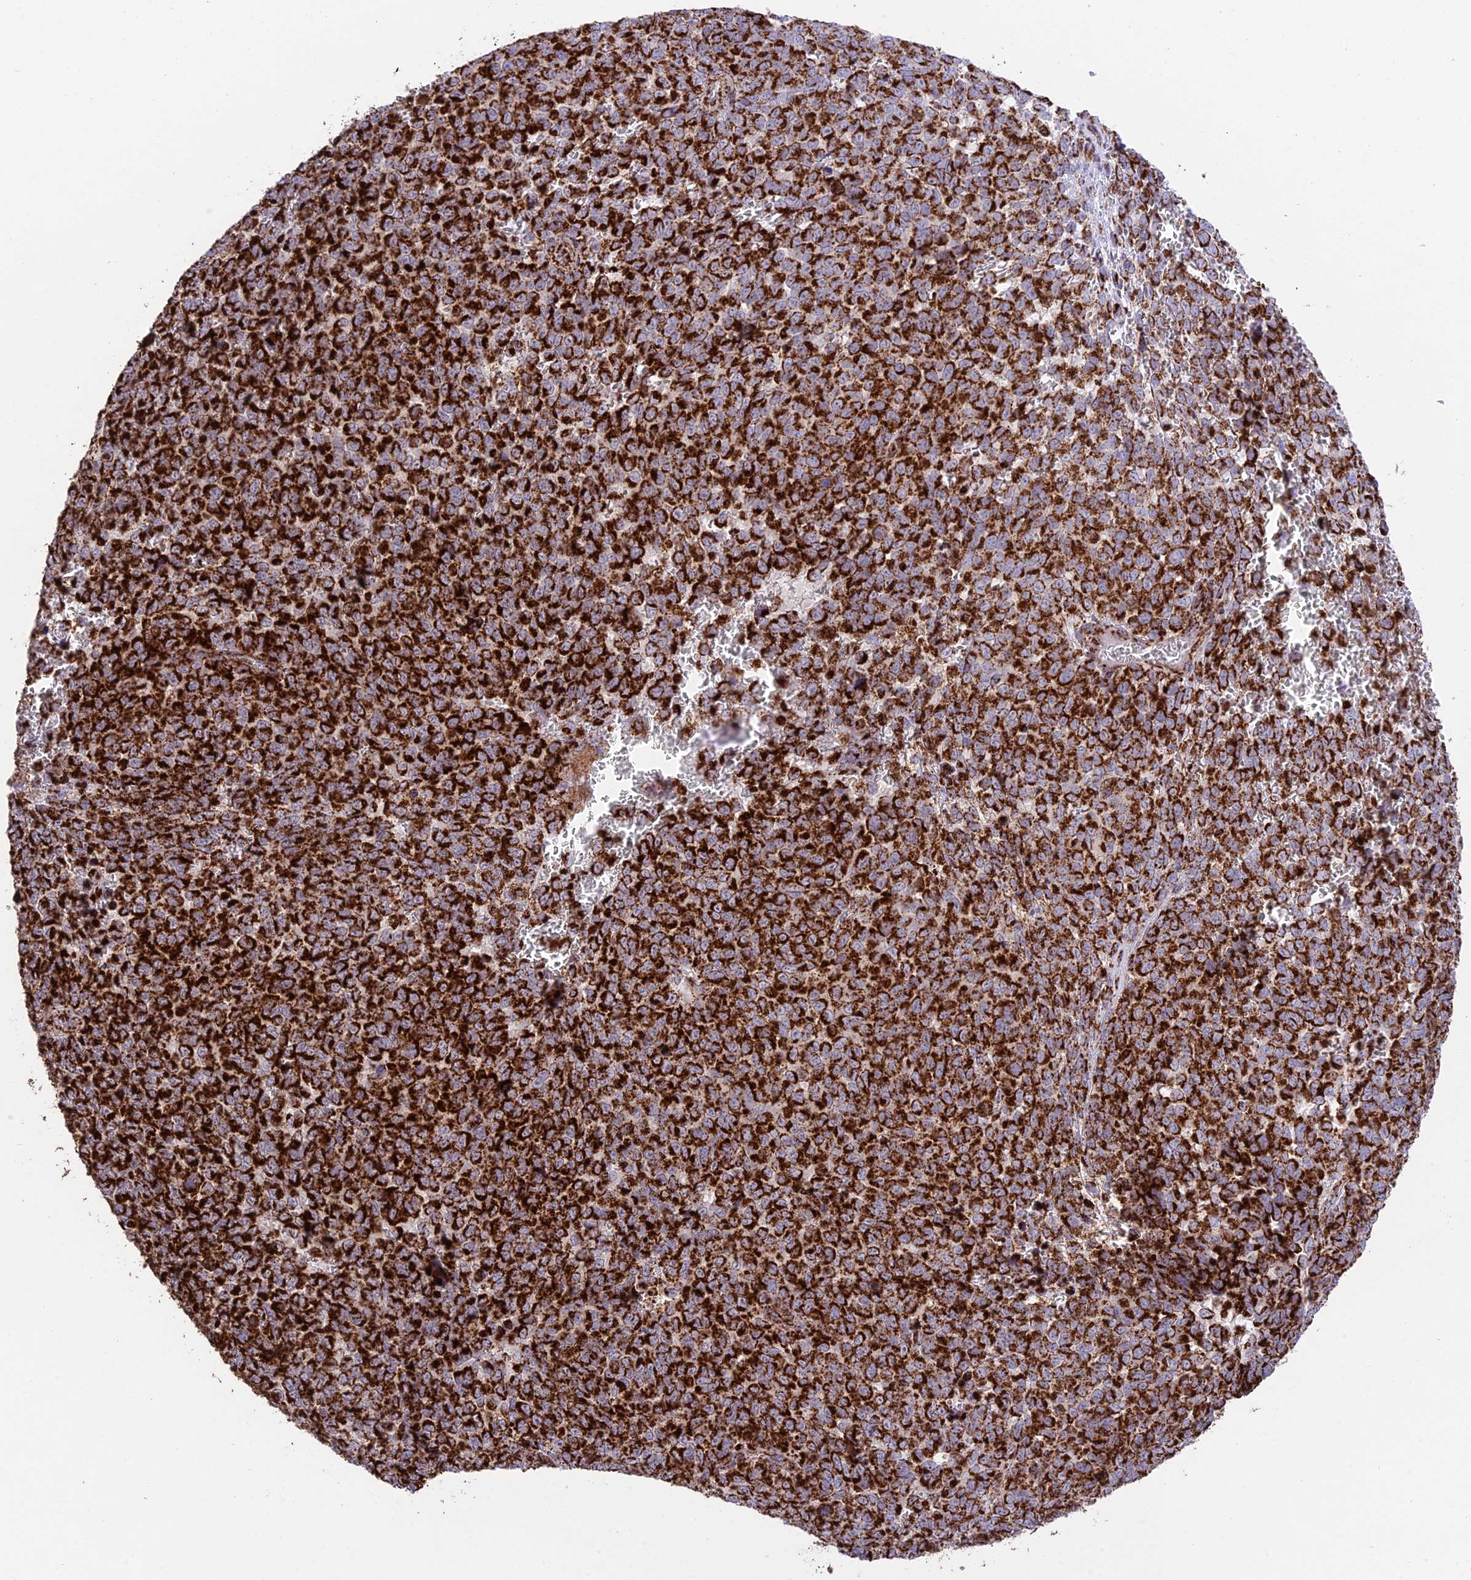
{"staining": {"intensity": "strong", "quantity": ">75%", "location": "cytoplasmic/membranous"}, "tissue": "melanoma", "cell_type": "Tumor cells", "image_type": "cancer", "snomed": [{"axis": "morphology", "description": "Malignant melanoma, NOS"}, {"axis": "topography", "description": "Nose, NOS"}], "caption": "High-magnification brightfield microscopy of malignant melanoma stained with DAB (brown) and counterstained with hematoxylin (blue). tumor cells exhibit strong cytoplasmic/membranous staining is identified in about>75% of cells.", "gene": "CHCHD3", "patient": {"sex": "female", "age": 48}}